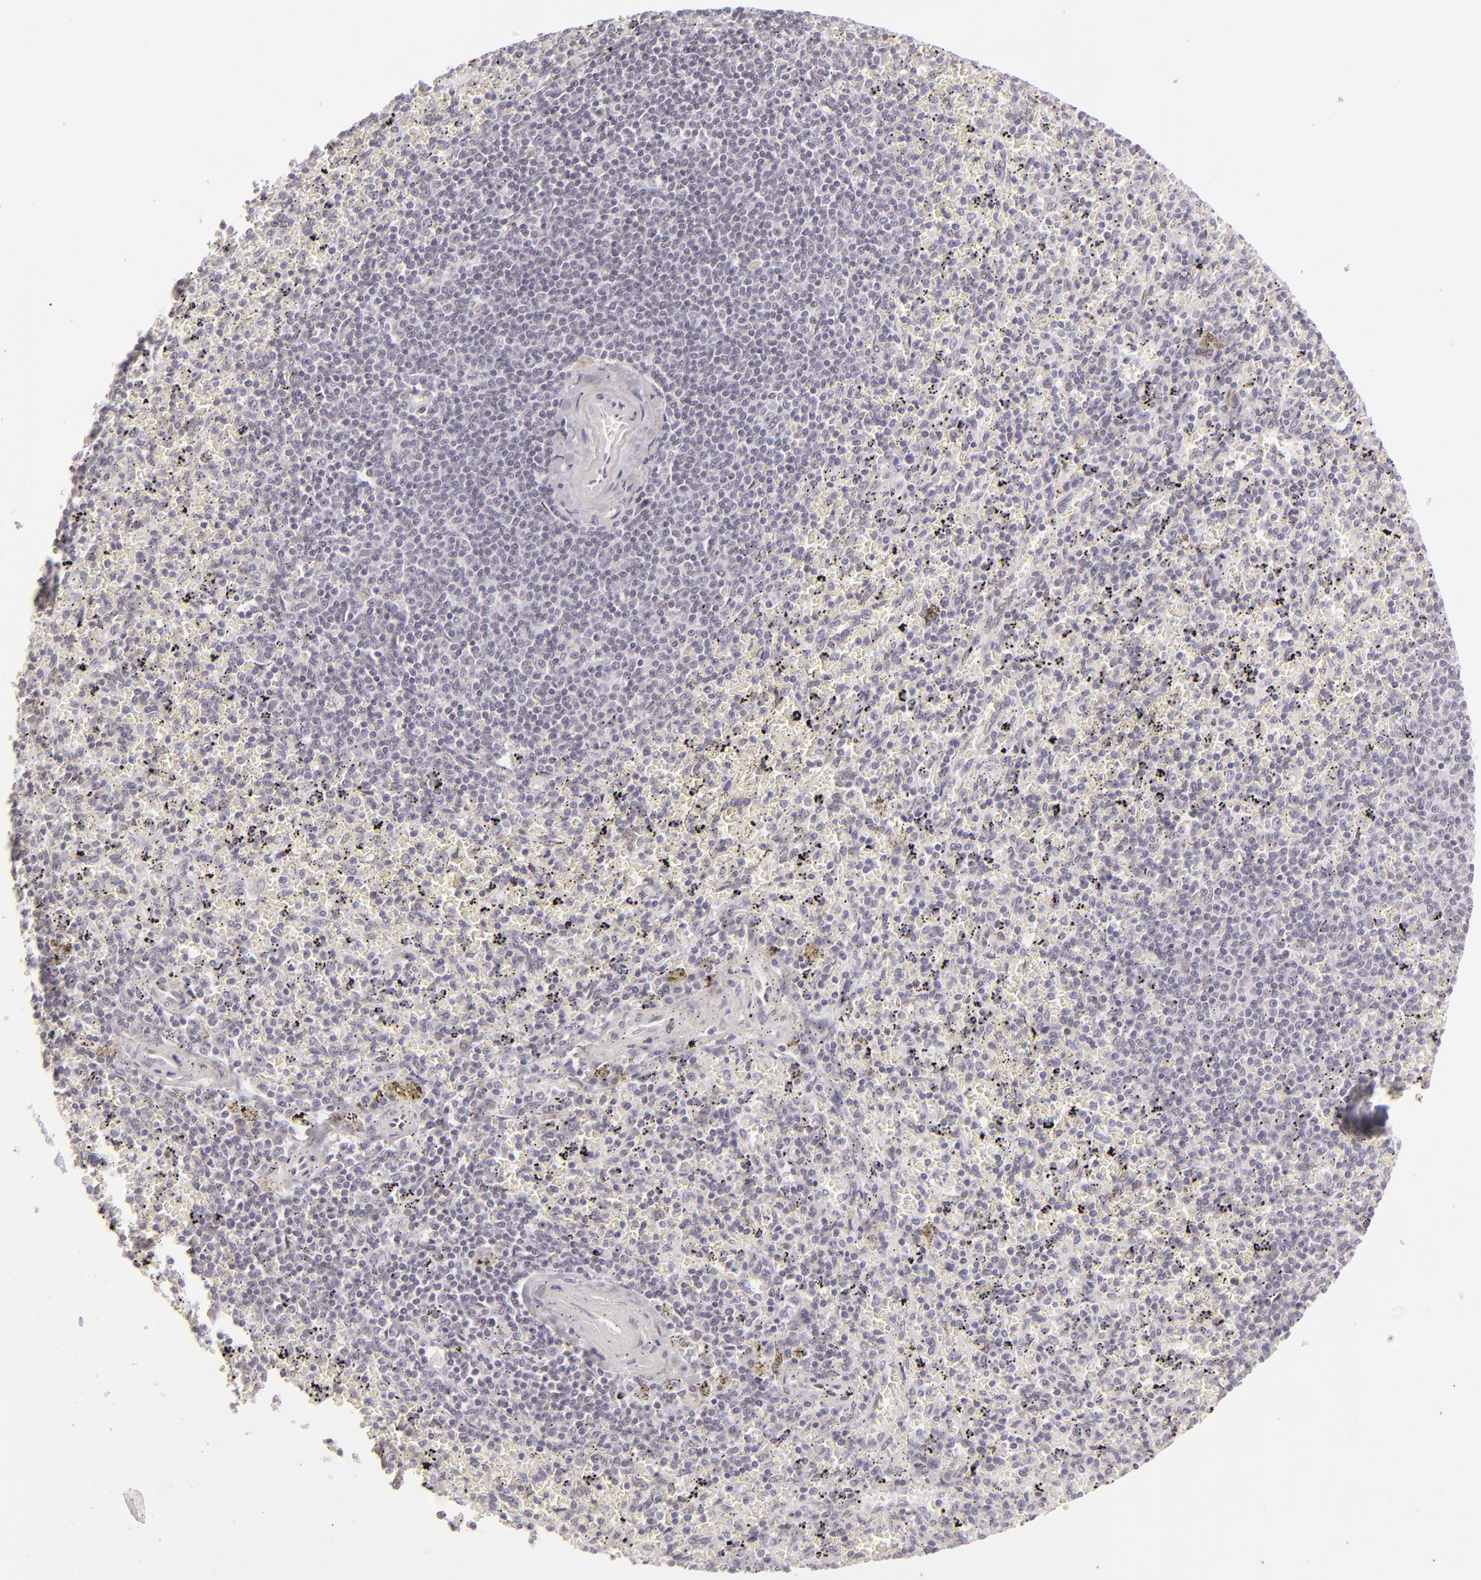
{"staining": {"intensity": "negative", "quantity": "none", "location": "none"}, "tissue": "spleen", "cell_type": "Cells in red pulp", "image_type": "normal", "snomed": [{"axis": "morphology", "description": "Normal tissue, NOS"}, {"axis": "topography", "description": "Spleen"}], "caption": "The image displays no staining of cells in red pulp in normal spleen. Nuclei are stained in blue.", "gene": "SIX1", "patient": {"sex": "female", "age": 43}}